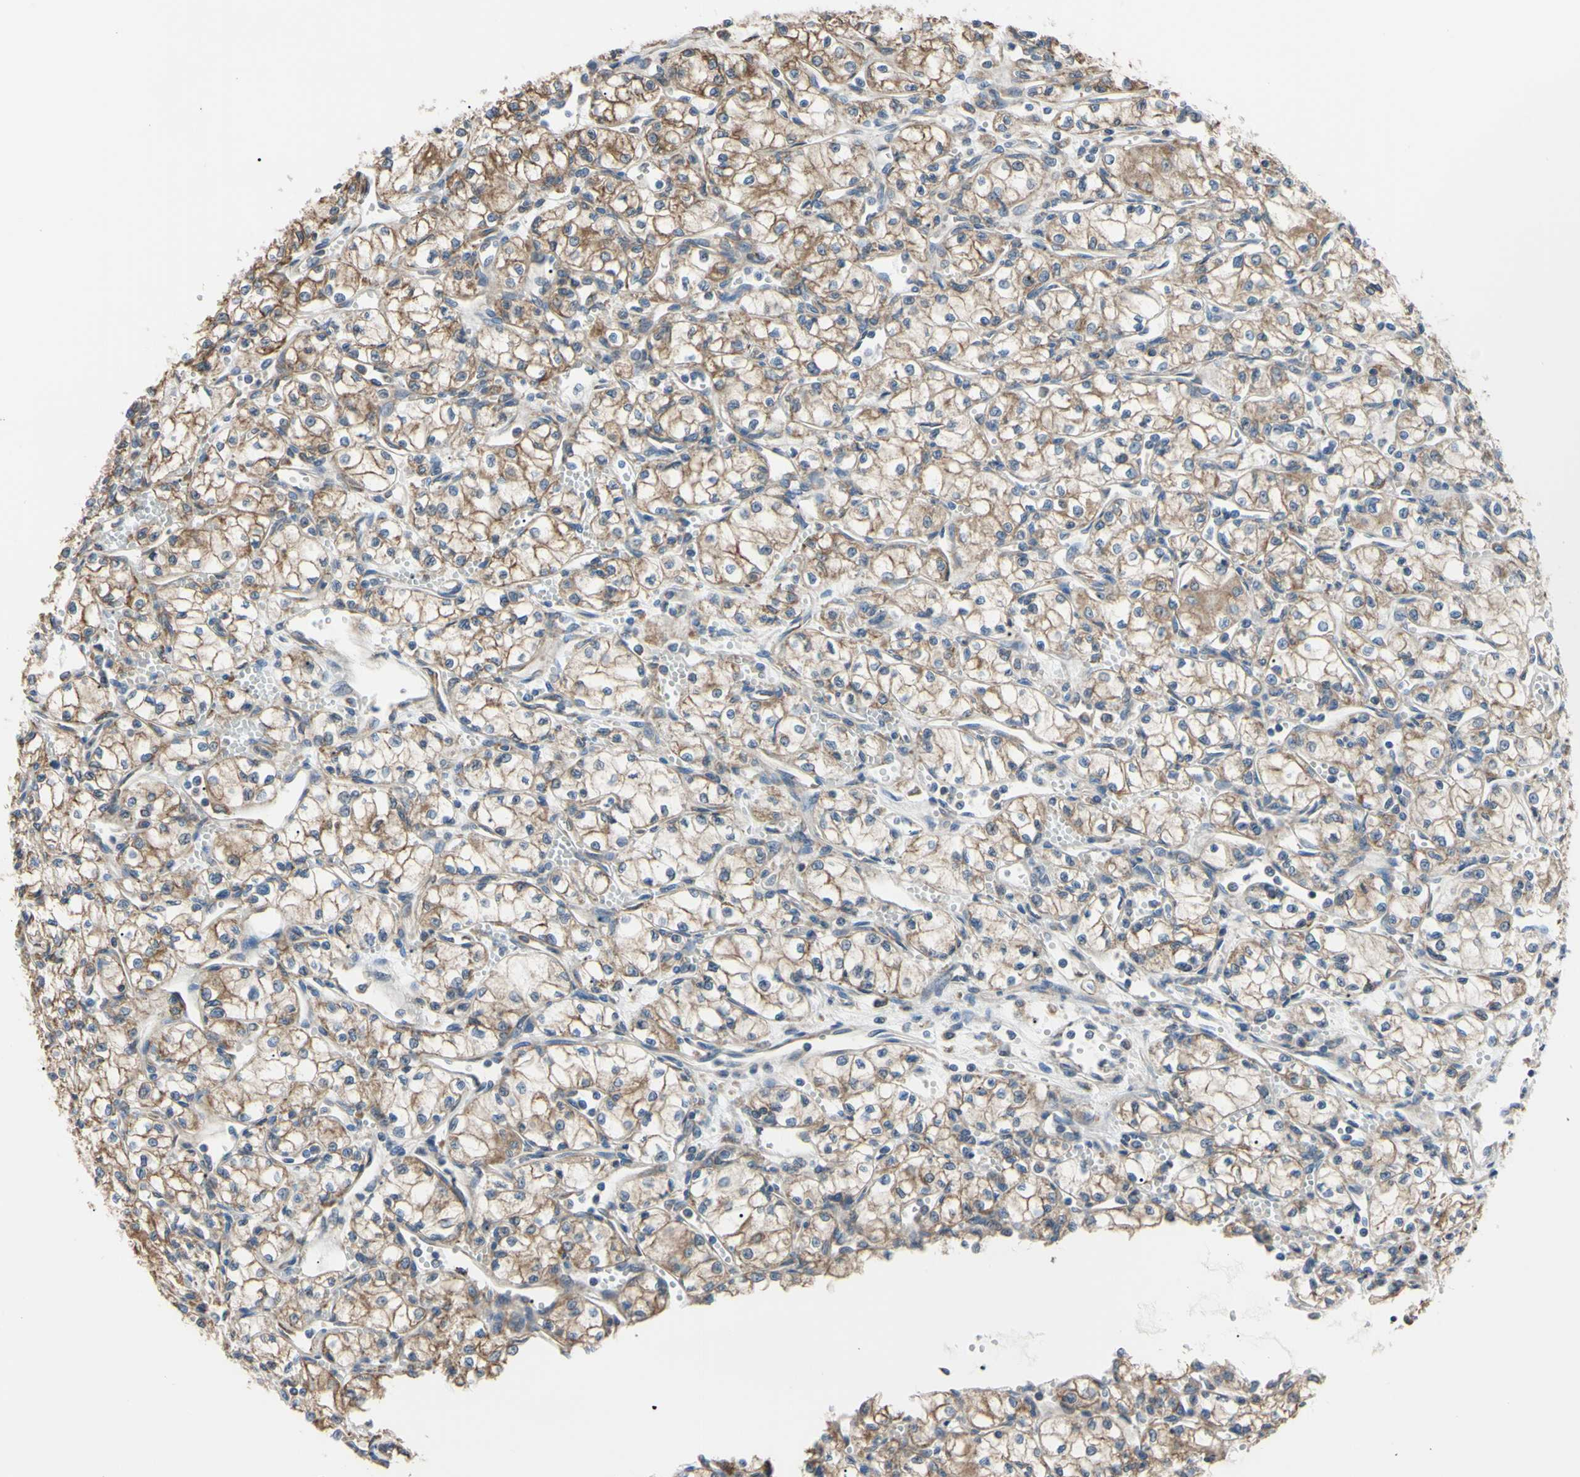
{"staining": {"intensity": "moderate", "quantity": ">75%", "location": "cytoplasmic/membranous"}, "tissue": "renal cancer", "cell_type": "Tumor cells", "image_type": "cancer", "snomed": [{"axis": "morphology", "description": "Normal tissue, NOS"}, {"axis": "morphology", "description": "Adenocarcinoma, NOS"}, {"axis": "topography", "description": "Kidney"}], "caption": "This histopathology image exhibits renal cancer (adenocarcinoma) stained with immunohistochemistry (IHC) to label a protein in brown. The cytoplasmic/membranous of tumor cells show moderate positivity for the protein. Nuclei are counter-stained blue.", "gene": "BMF", "patient": {"sex": "male", "age": 59}}